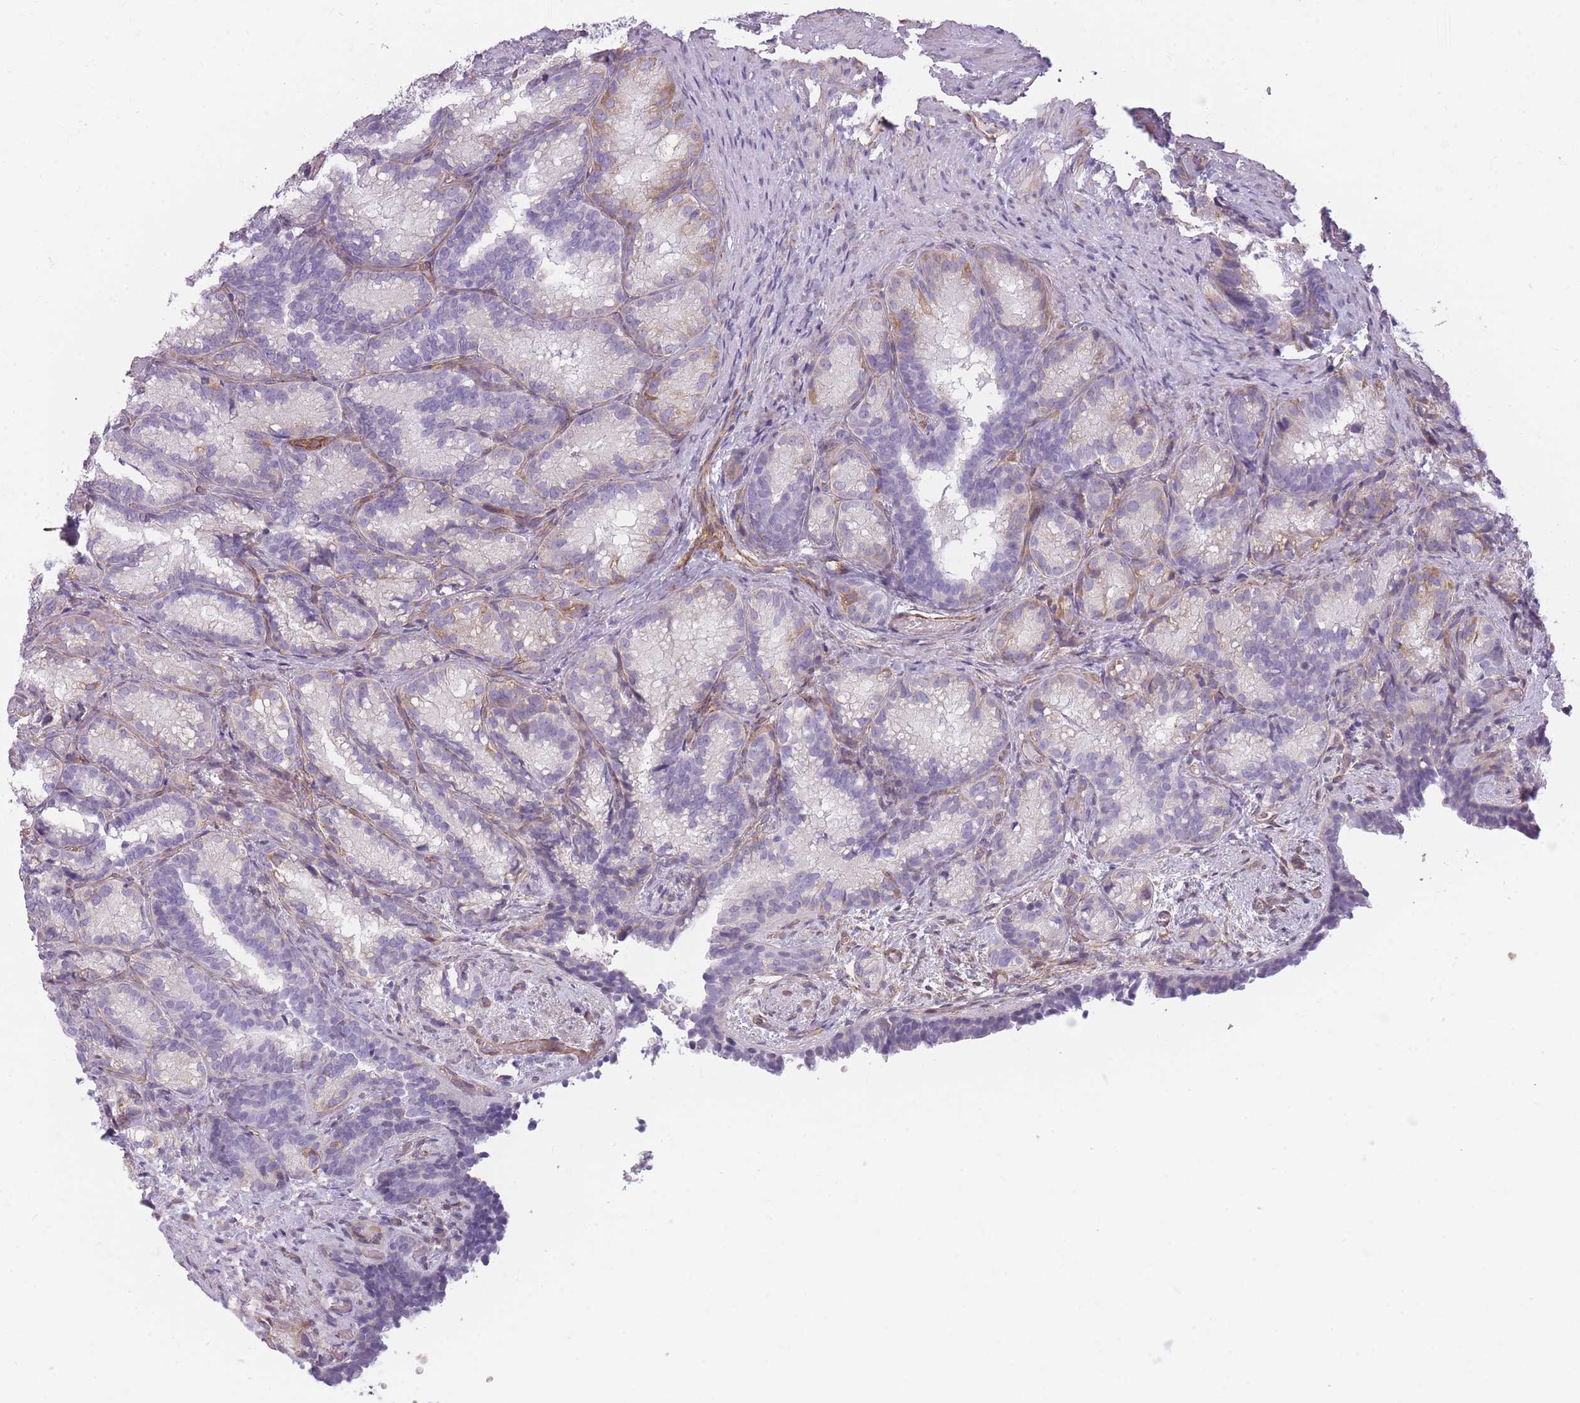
{"staining": {"intensity": "weak", "quantity": "<25%", "location": "cytoplasmic/membranous"}, "tissue": "seminal vesicle", "cell_type": "Glandular cells", "image_type": "normal", "snomed": [{"axis": "morphology", "description": "Normal tissue, NOS"}, {"axis": "topography", "description": "Seminal veicle"}], "caption": "This is an IHC photomicrograph of normal seminal vesicle. There is no expression in glandular cells.", "gene": "OR6B2", "patient": {"sex": "male", "age": 58}}